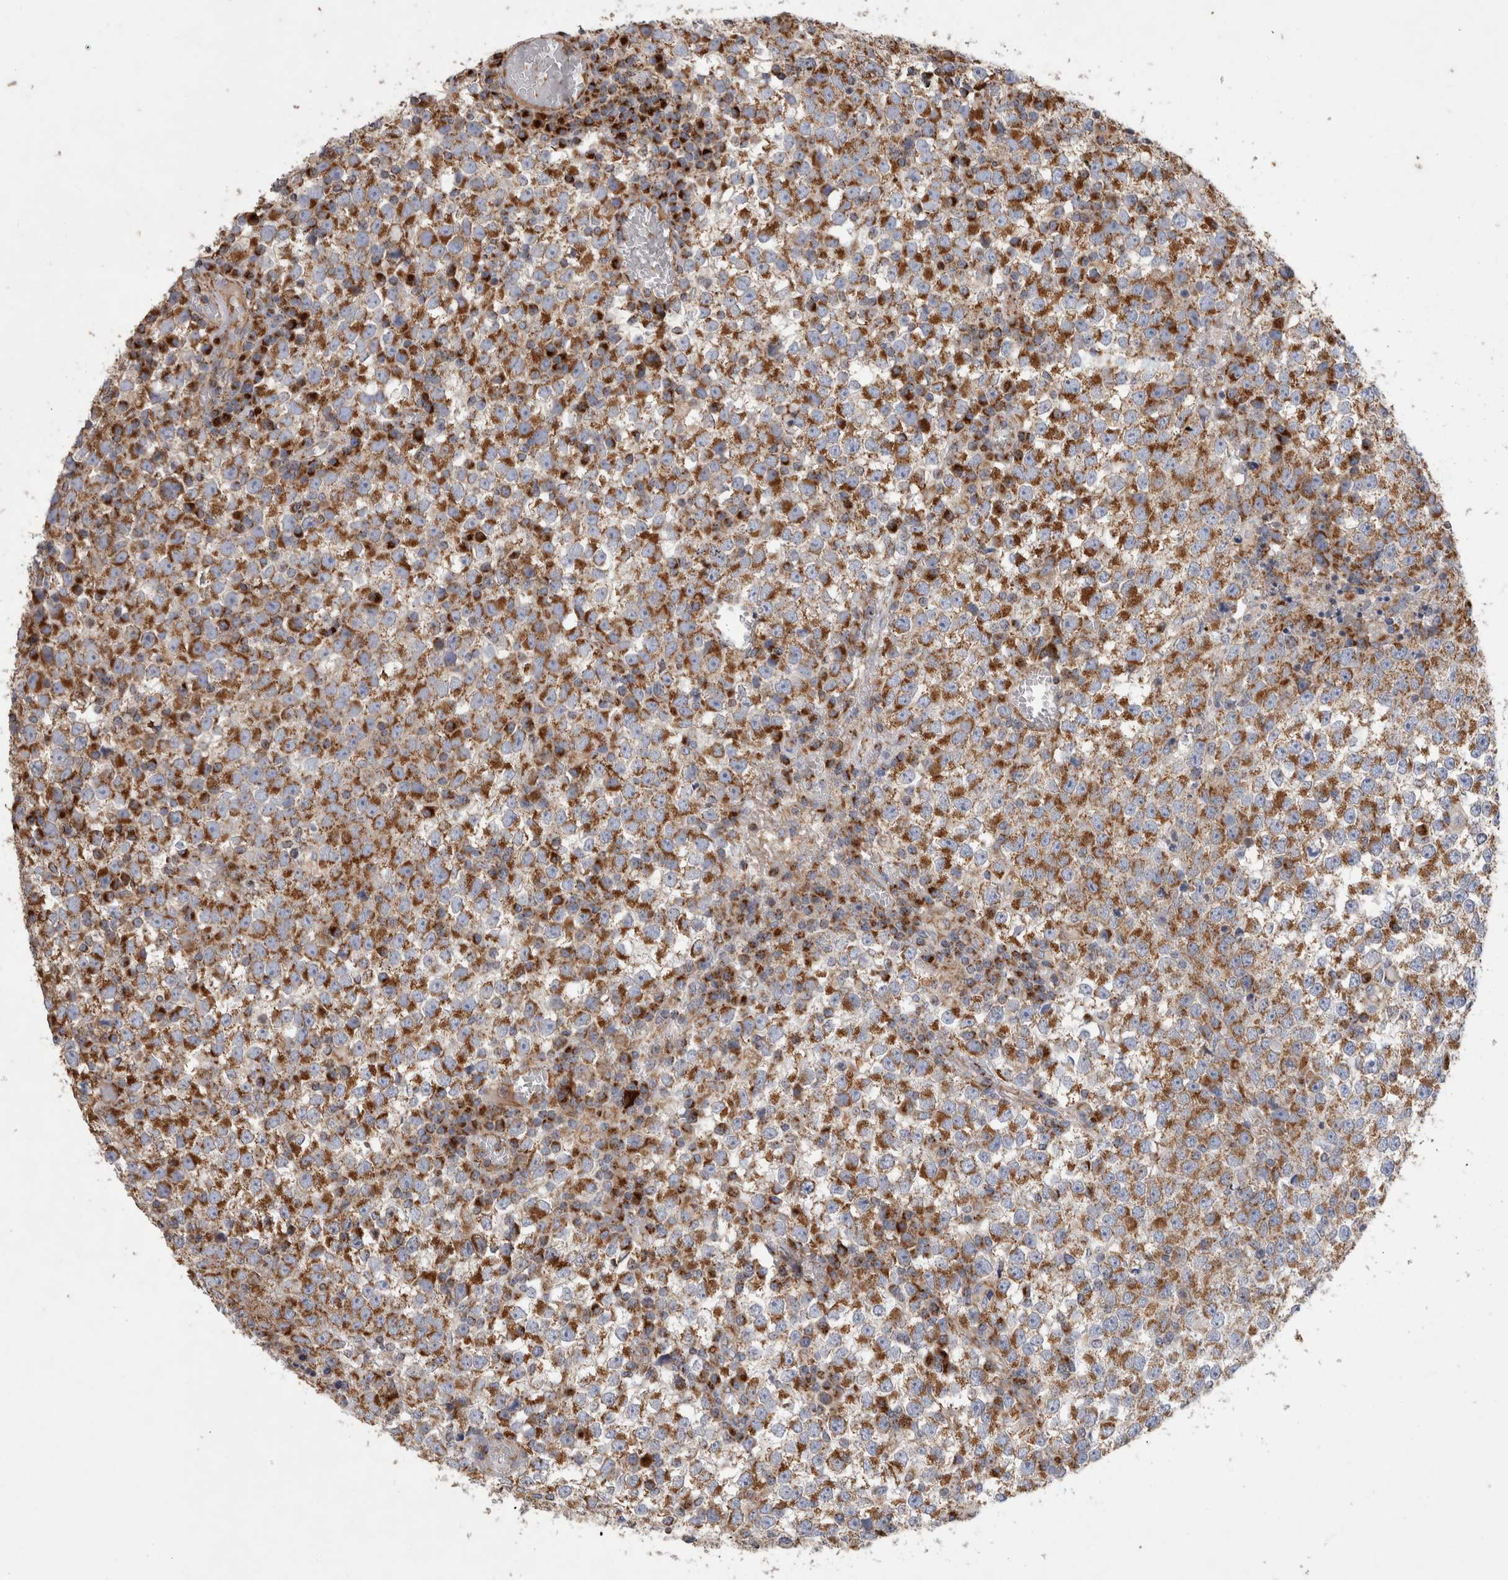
{"staining": {"intensity": "strong", "quantity": ">75%", "location": "cytoplasmic/membranous"}, "tissue": "testis cancer", "cell_type": "Tumor cells", "image_type": "cancer", "snomed": [{"axis": "morphology", "description": "Seminoma, NOS"}, {"axis": "topography", "description": "Testis"}], "caption": "Brown immunohistochemical staining in human testis cancer (seminoma) shows strong cytoplasmic/membranous staining in about >75% of tumor cells.", "gene": "IARS2", "patient": {"sex": "male", "age": 65}}